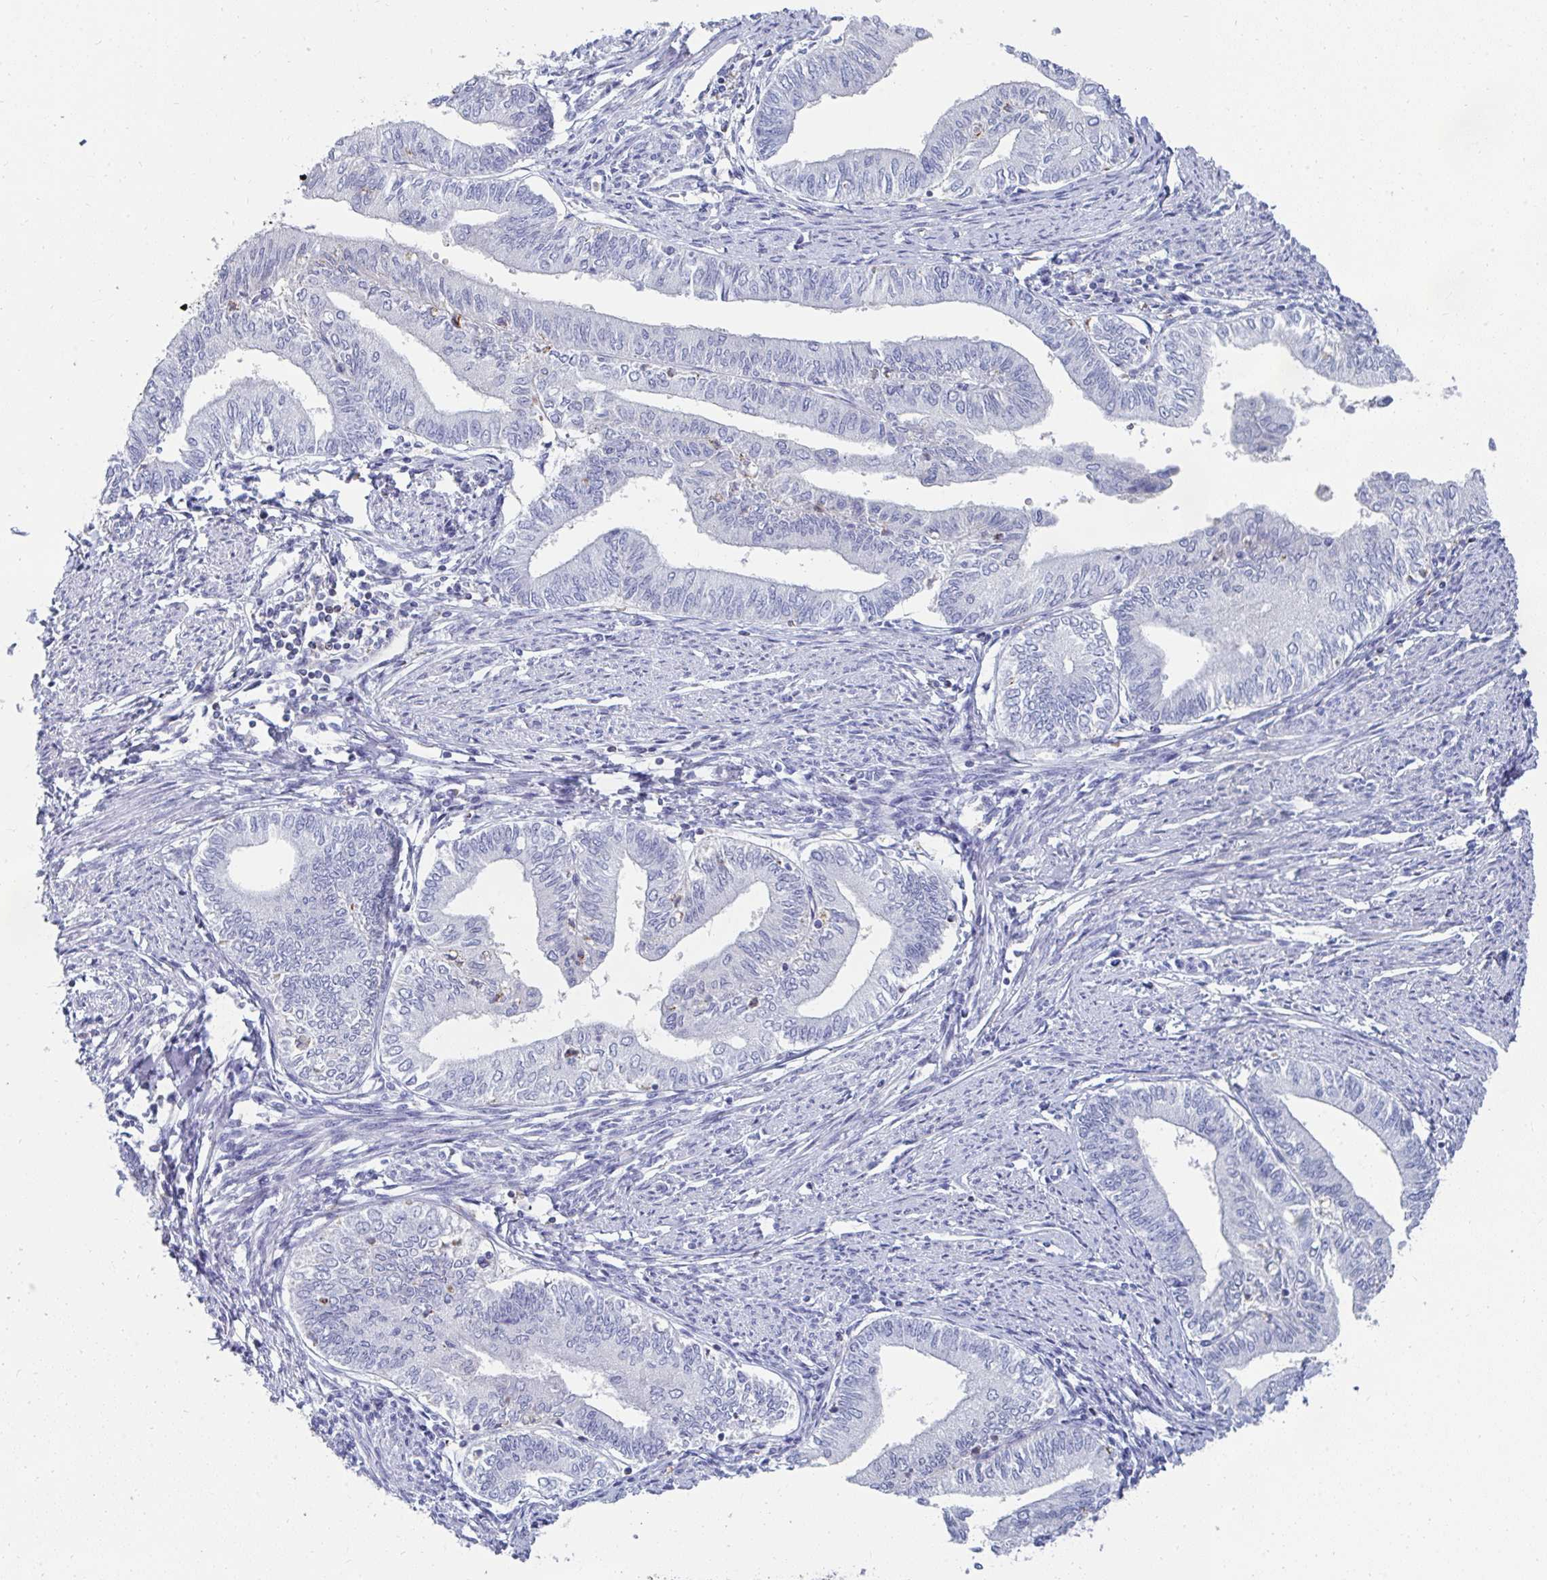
{"staining": {"intensity": "negative", "quantity": "none", "location": "none"}, "tissue": "endometrial cancer", "cell_type": "Tumor cells", "image_type": "cancer", "snomed": [{"axis": "morphology", "description": "Adenocarcinoma, NOS"}, {"axis": "topography", "description": "Endometrium"}], "caption": "Immunohistochemistry photomicrograph of neoplastic tissue: endometrial cancer (adenocarcinoma) stained with DAB reveals no significant protein expression in tumor cells.", "gene": "MGAM2", "patient": {"sex": "female", "age": 66}}